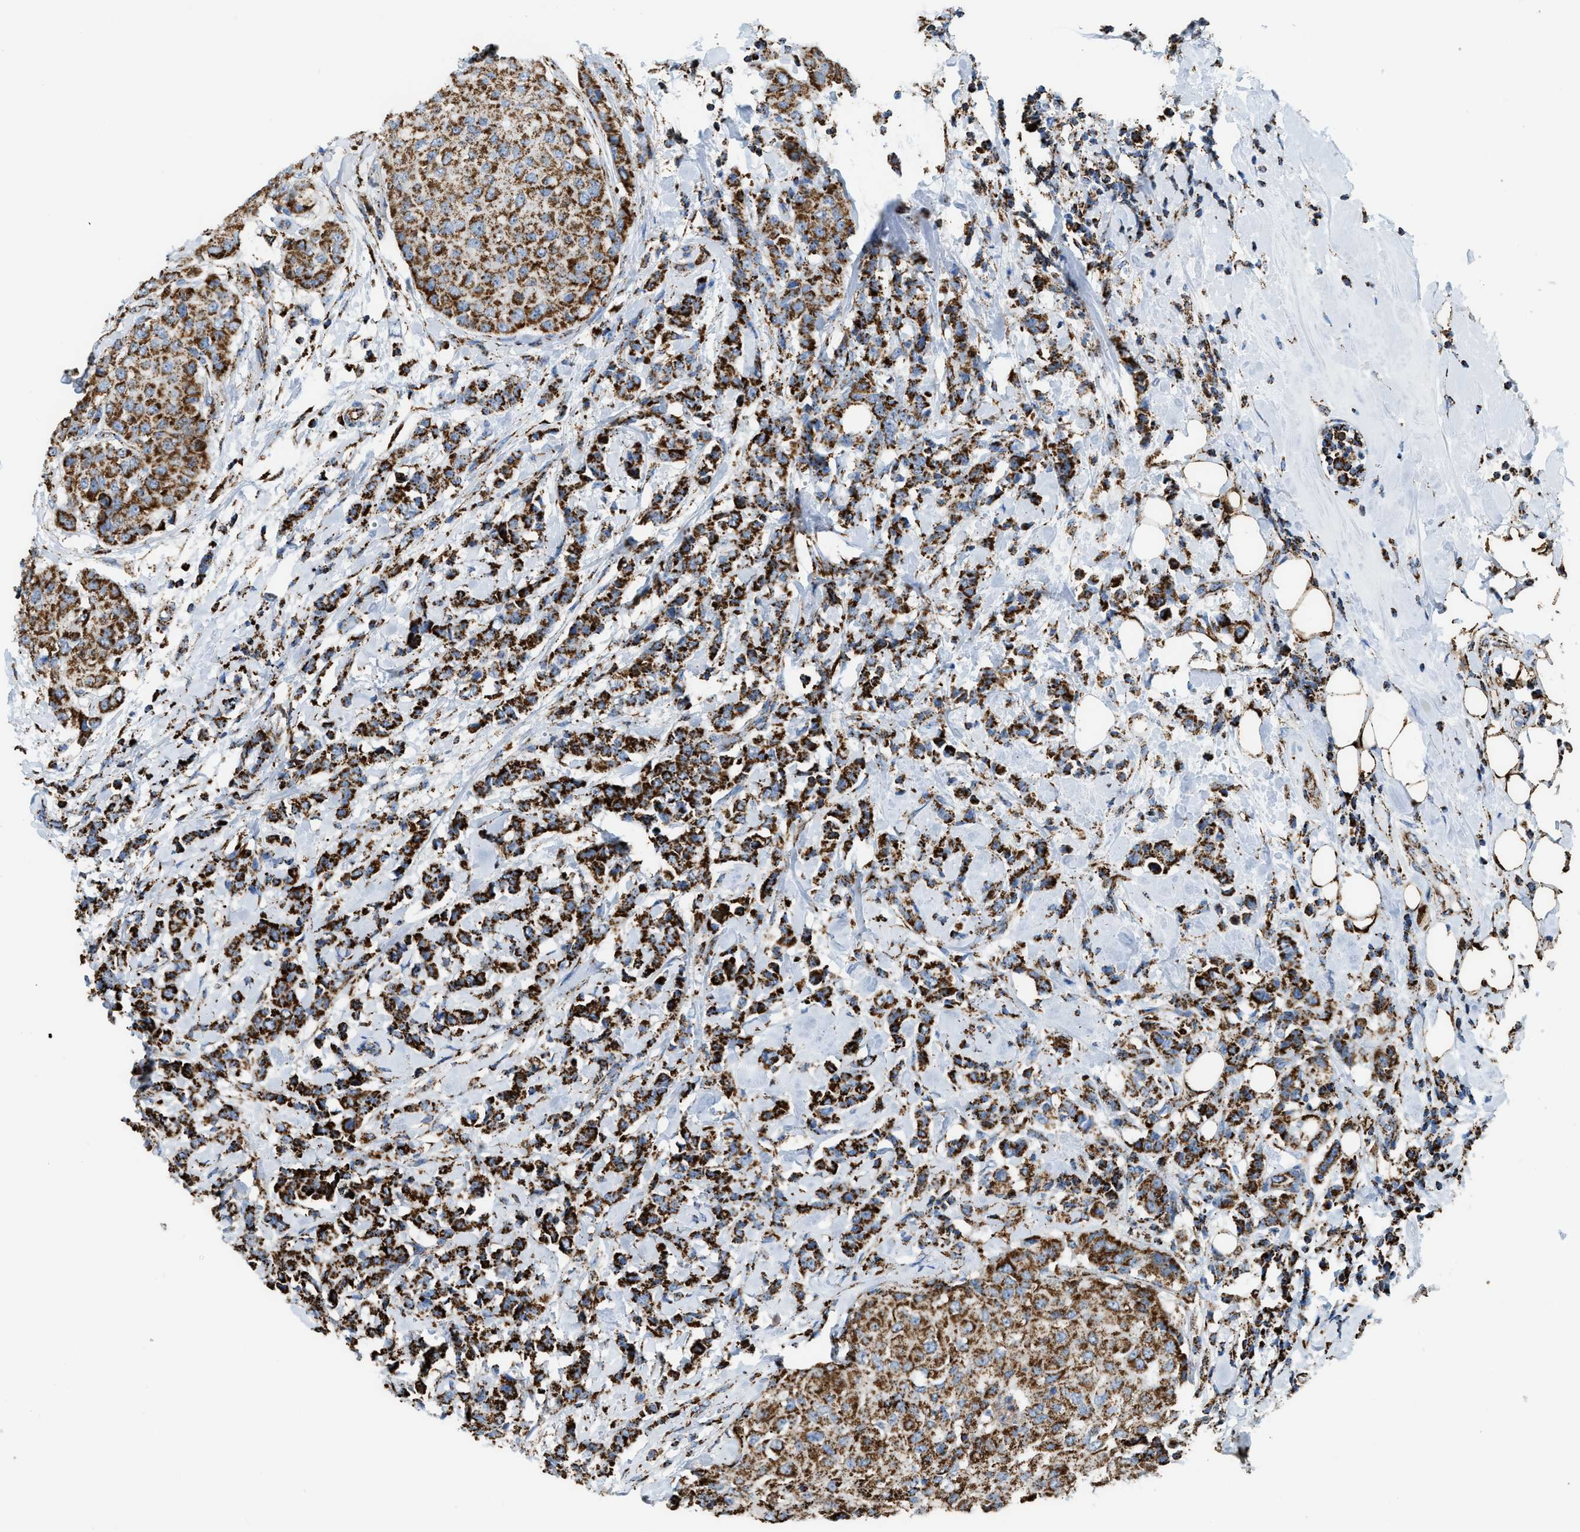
{"staining": {"intensity": "strong", "quantity": ">75%", "location": "cytoplasmic/membranous"}, "tissue": "breast cancer", "cell_type": "Tumor cells", "image_type": "cancer", "snomed": [{"axis": "morphology", "description": "Duct carcinoma"}, {"axis": "topography", "description": "Breast"}], "caption": "Protein expression analysis of breast cancer (invasive ductal carcinoma) reveals strong cytoplasmic/membranous expression in approximately >75% of tumor cells.", "gene": "ETFB", "patient": {"sex": "female", "age": 27}}